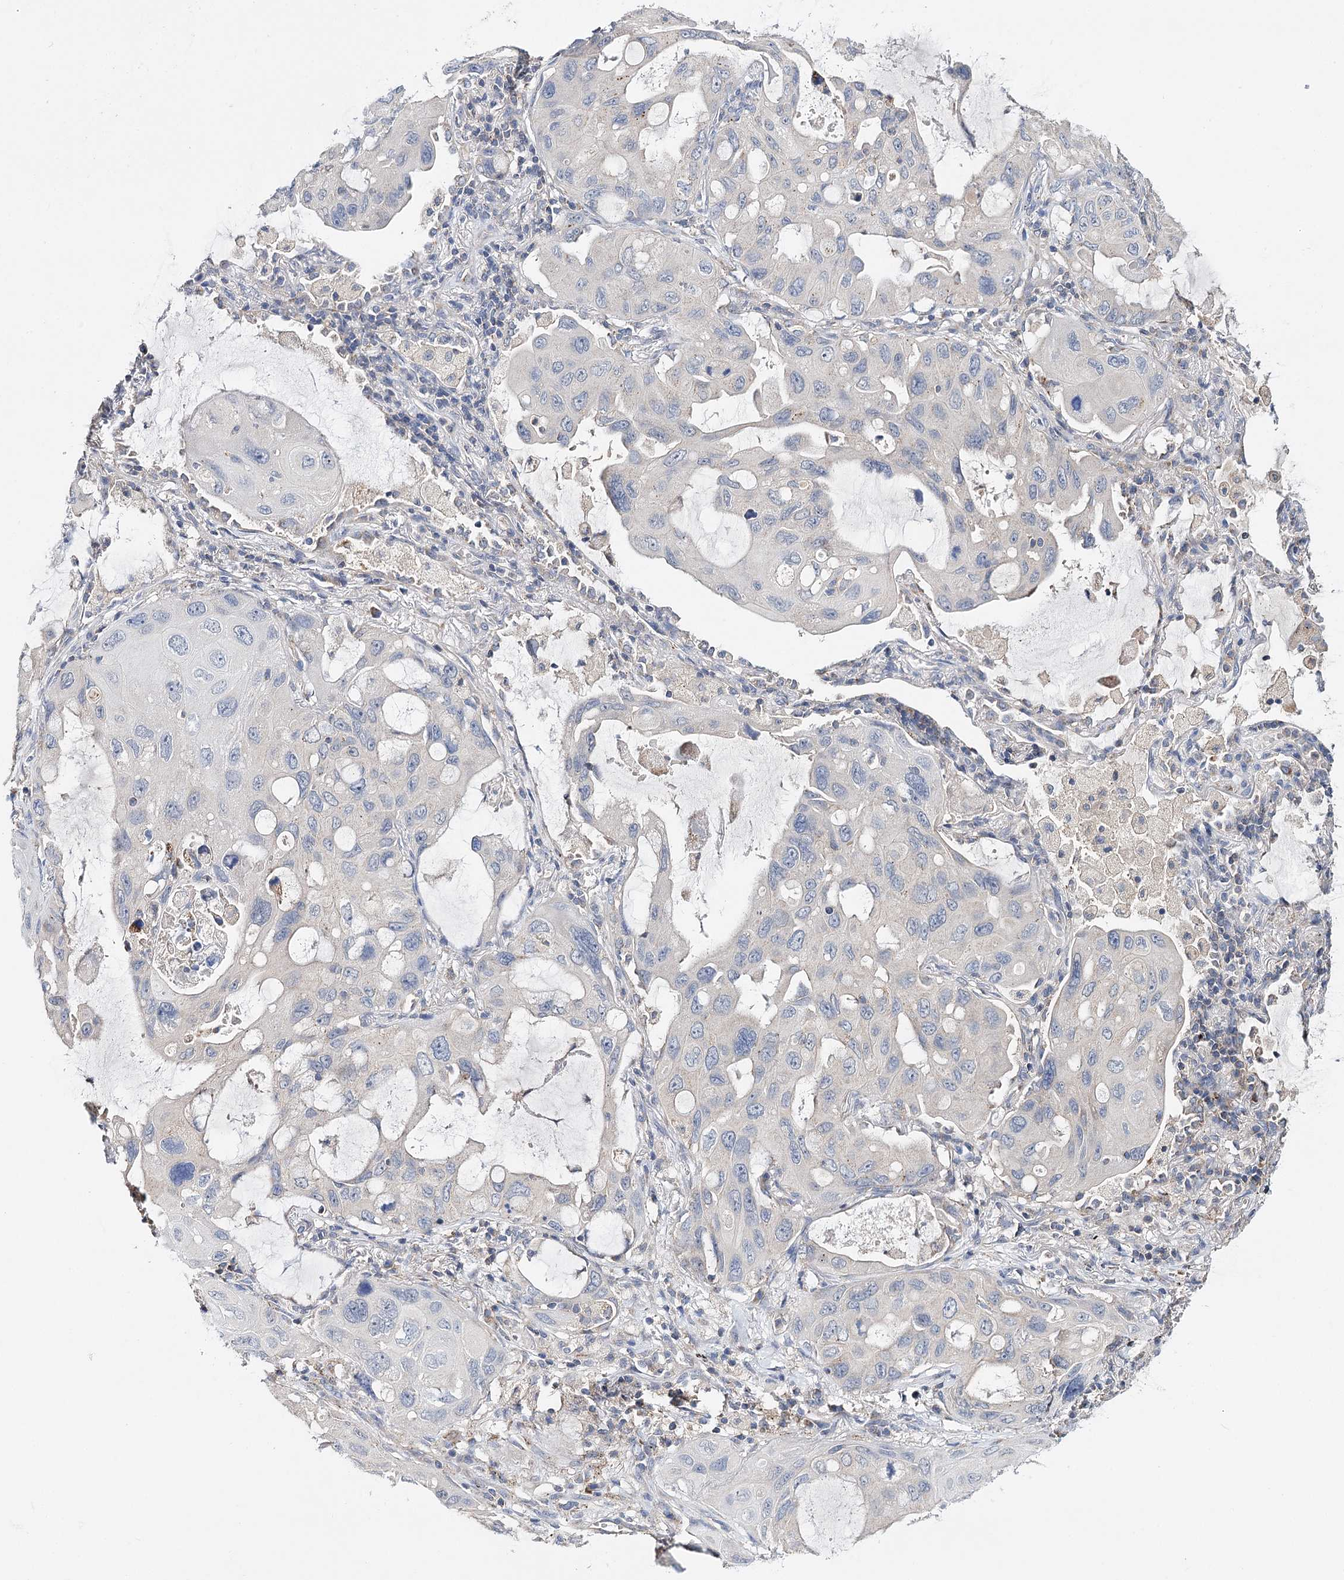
{"staining": {"intensity": "negative", "quantity": "none", "location": "none"}, "tissue": "lung cancer", "cell_type": "Tumor cells", "image_type": "cancer", "snomed": [{"axis": "morphology", "description": "Squamous cell carcinoma, NOS"}, {"axis": "topography", "description": "Lung"}], "caption": "An immunohistochemistry (IHC) histopathology image of lung cancer (squamous cell carcinoma) is shown. There is no staining in tumor cells of lung cancer (squamous cell carcinoma). (Brightfield microscopy of DAB immunohistochemistry at high magnification).", "gene": "CFAP46", "patient": {"sex": "female", "age": 73}}